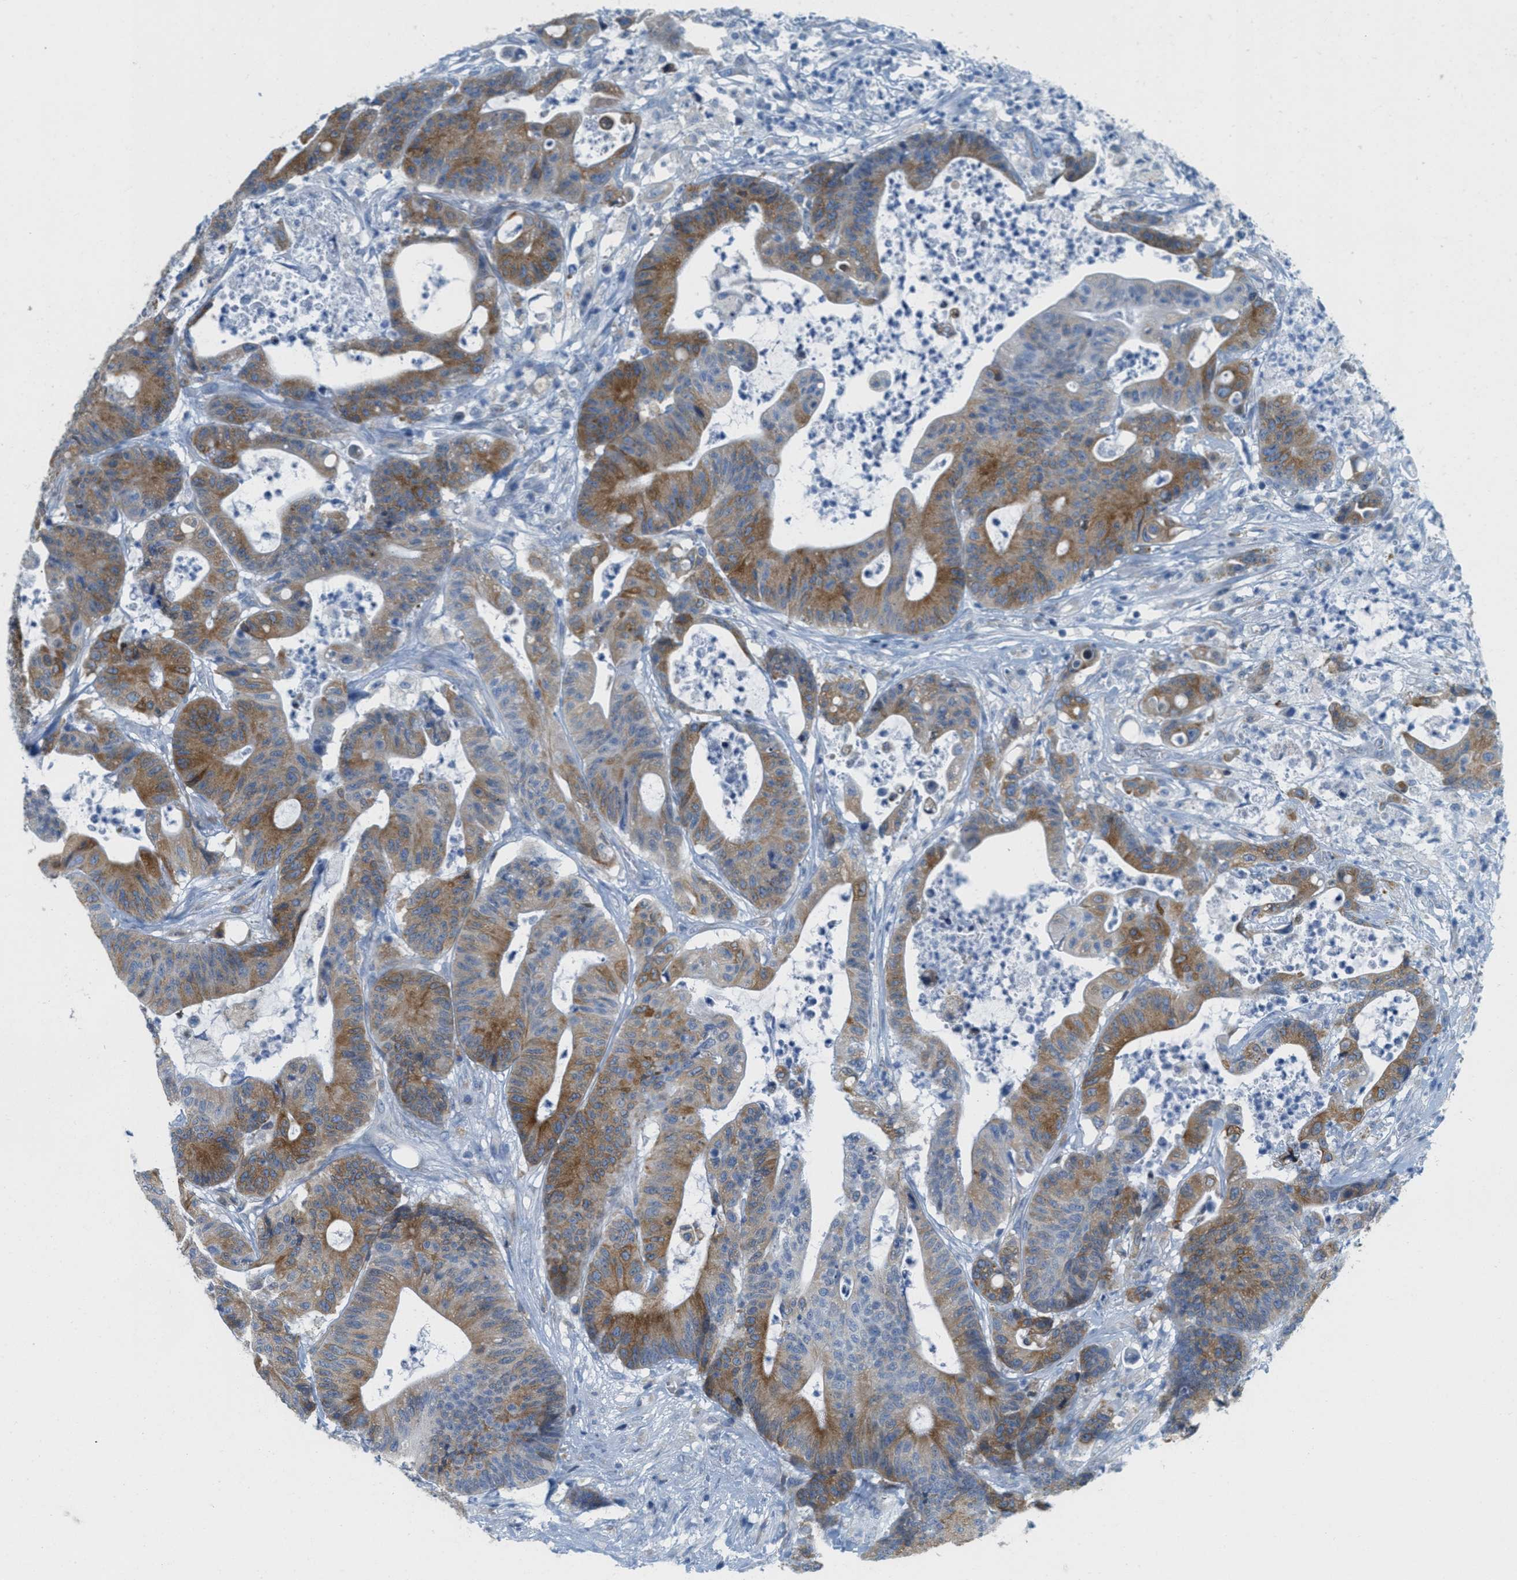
{"staining": {"intensity": "moderate", "quantity": ">75%", "location": "cytoplasmic/membranous"}, "tissue": "colorectal cancer", "cell_type": "Tumor cells", "image_type": "cancer", "snomed": [{"axis": "morphology", "description": "Adenocarcinoma, NOS"}, {"axis": "topography", "description": "Colon"}], "caption": "IHC photomicrograph of neoplastic tissue: human colorectal cancer stained using immunohistochemistry reveals medium levels of moderate protein expression localized specifically in the cytoplasmic/membranous of tumor cells, appearing as a cytoplasmic/membranous brown color.", "gene": "TEX264", "patient": {"sex": "female", "age": 84}}